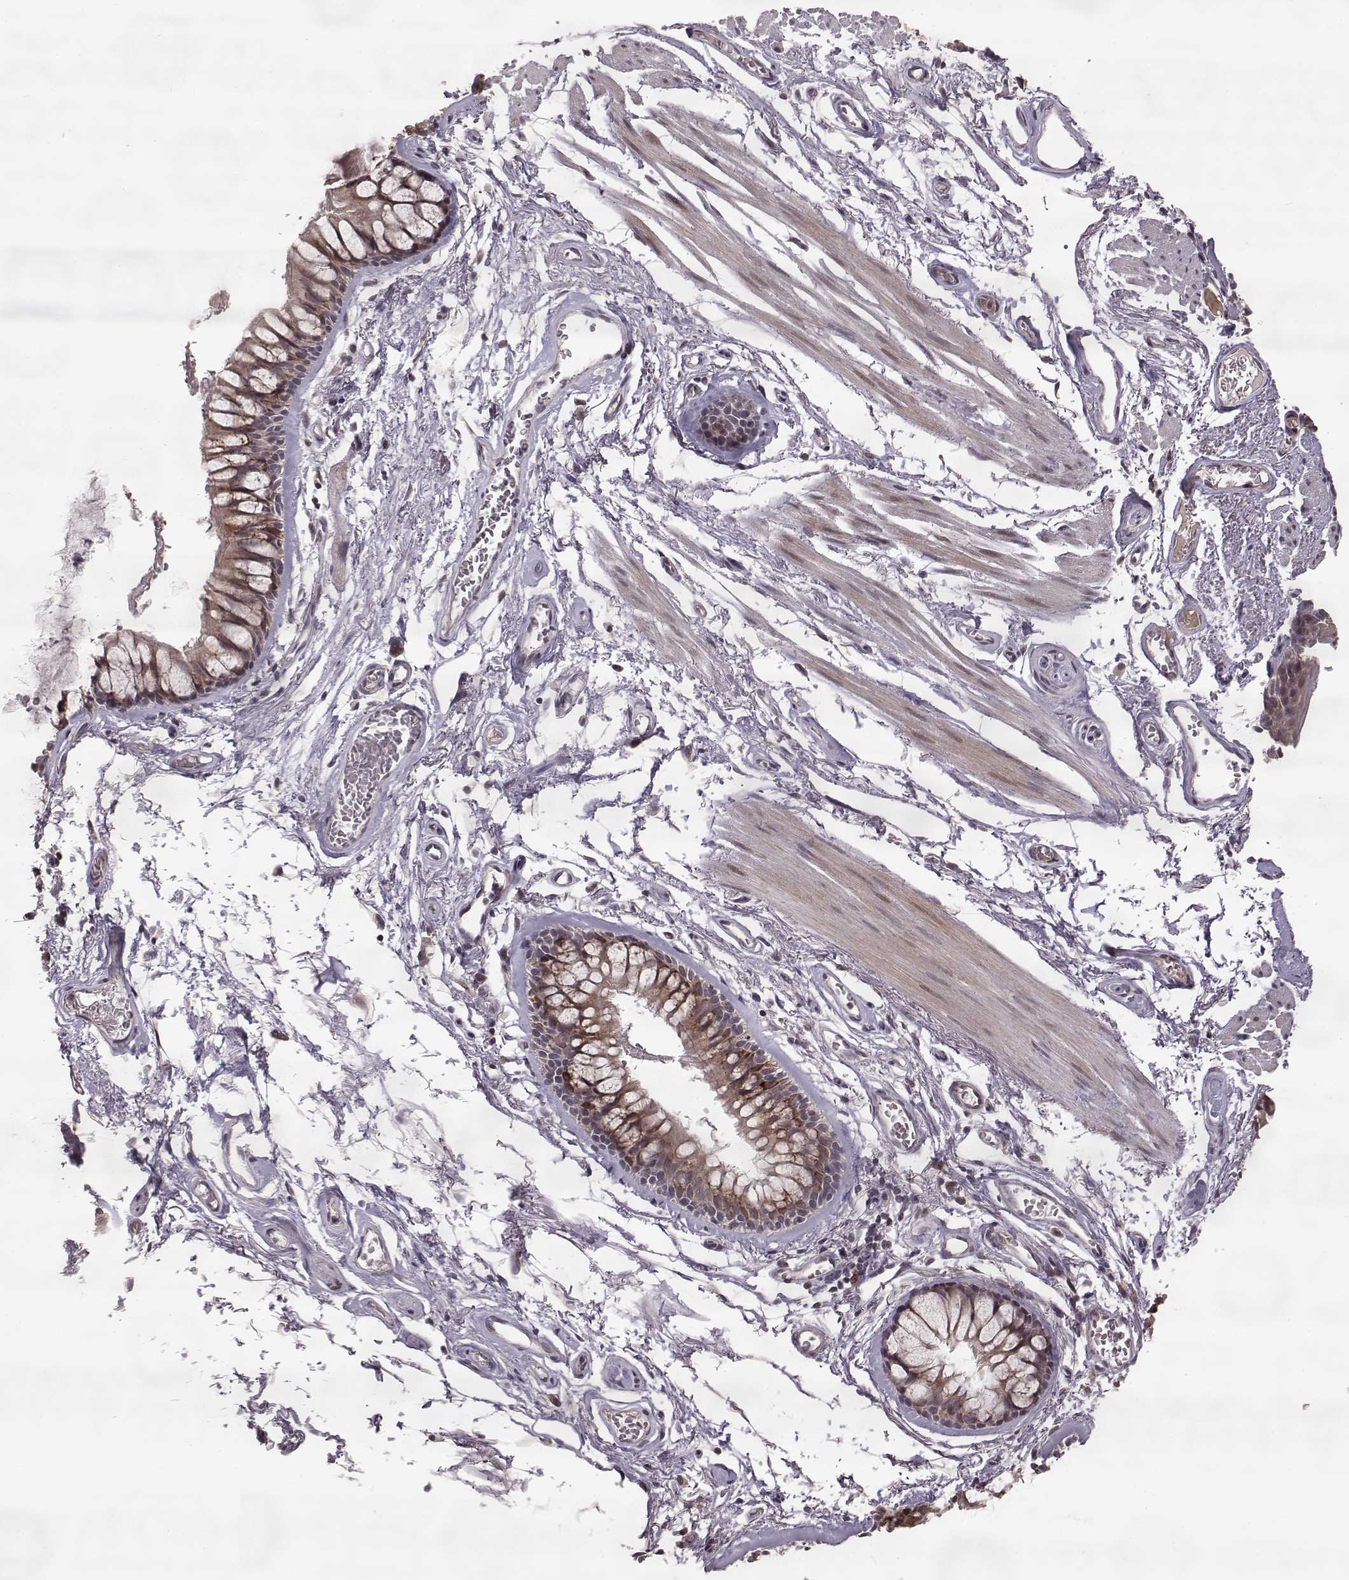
{"staining": {"intensity": "negative", "quantity": "none", "location": "none"}, "tissue": "soft tissue", "cell_type": "Fibroblasts", "image_type": "normal", "snomed": [{"axis": "morphology", "description": "Normal tissue, NOS"}, {"axis": "topography", "description": "Cartilage tissue"}, {"axis": "topography", "description": "Bronchus"}], "caption": "Immunohistochemical staining of unremarkable human soft tissue reveals no significant positivity in fibroblasts.", "gene": "ELOVL5", "patient": {"sex": "female", "age": 79}}